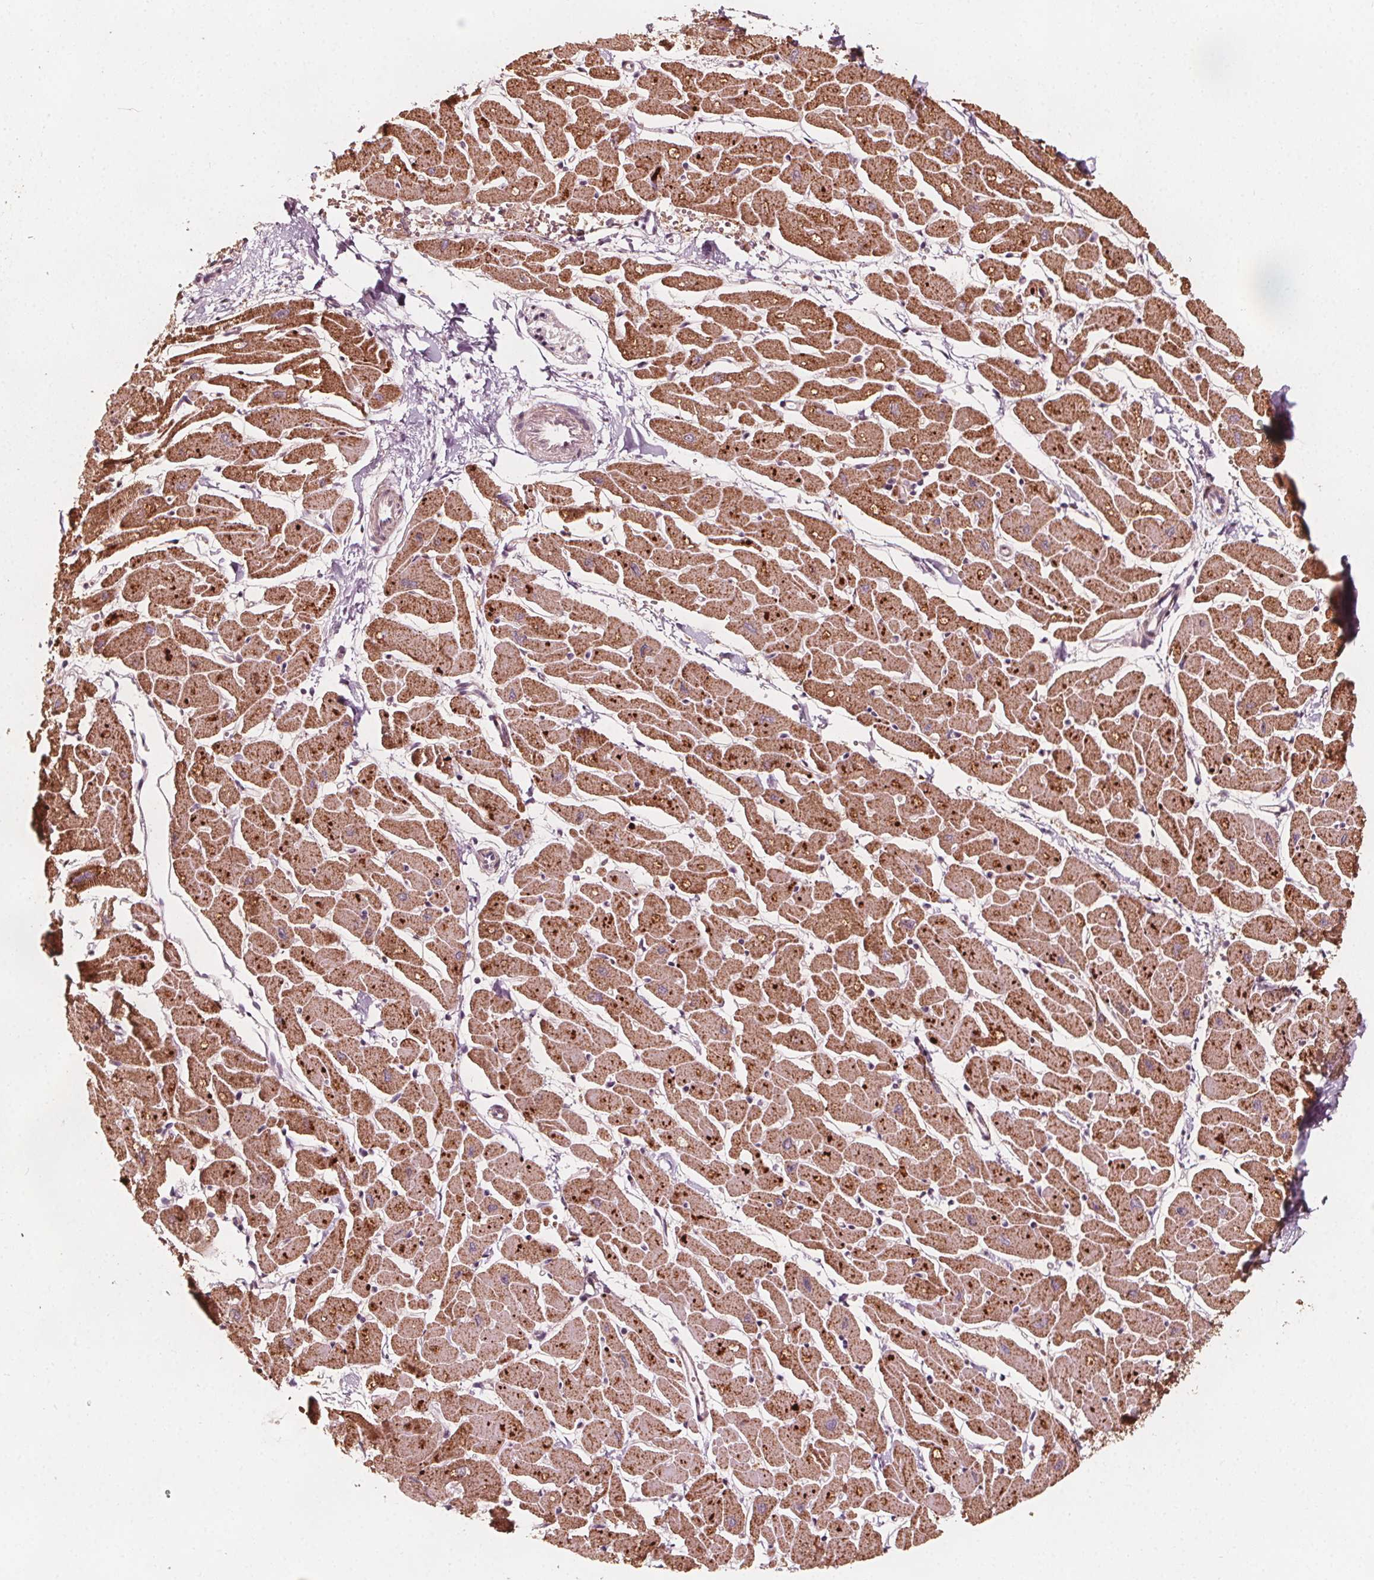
{"staining": {"intensity": "strong", "quantity": ">75%", "location": "cytoplasmic/membranous"}, "tissue": "heart muscle", "cell_type": "Cardiomyocytes", "image_type": "normal", "snomed": [{"axis": "morphology", "description": "Normal tissue, NOS"}, {"axis": "topography", "description": "Heart"}], "caption": "Cardiomyocytes display high levels of strong cytoplasmic/membranous staining in approximately >75% of cells in unremarkable heart muscle.", "gene": "AIP", "patient": {"sex": "male", "age": 57}}